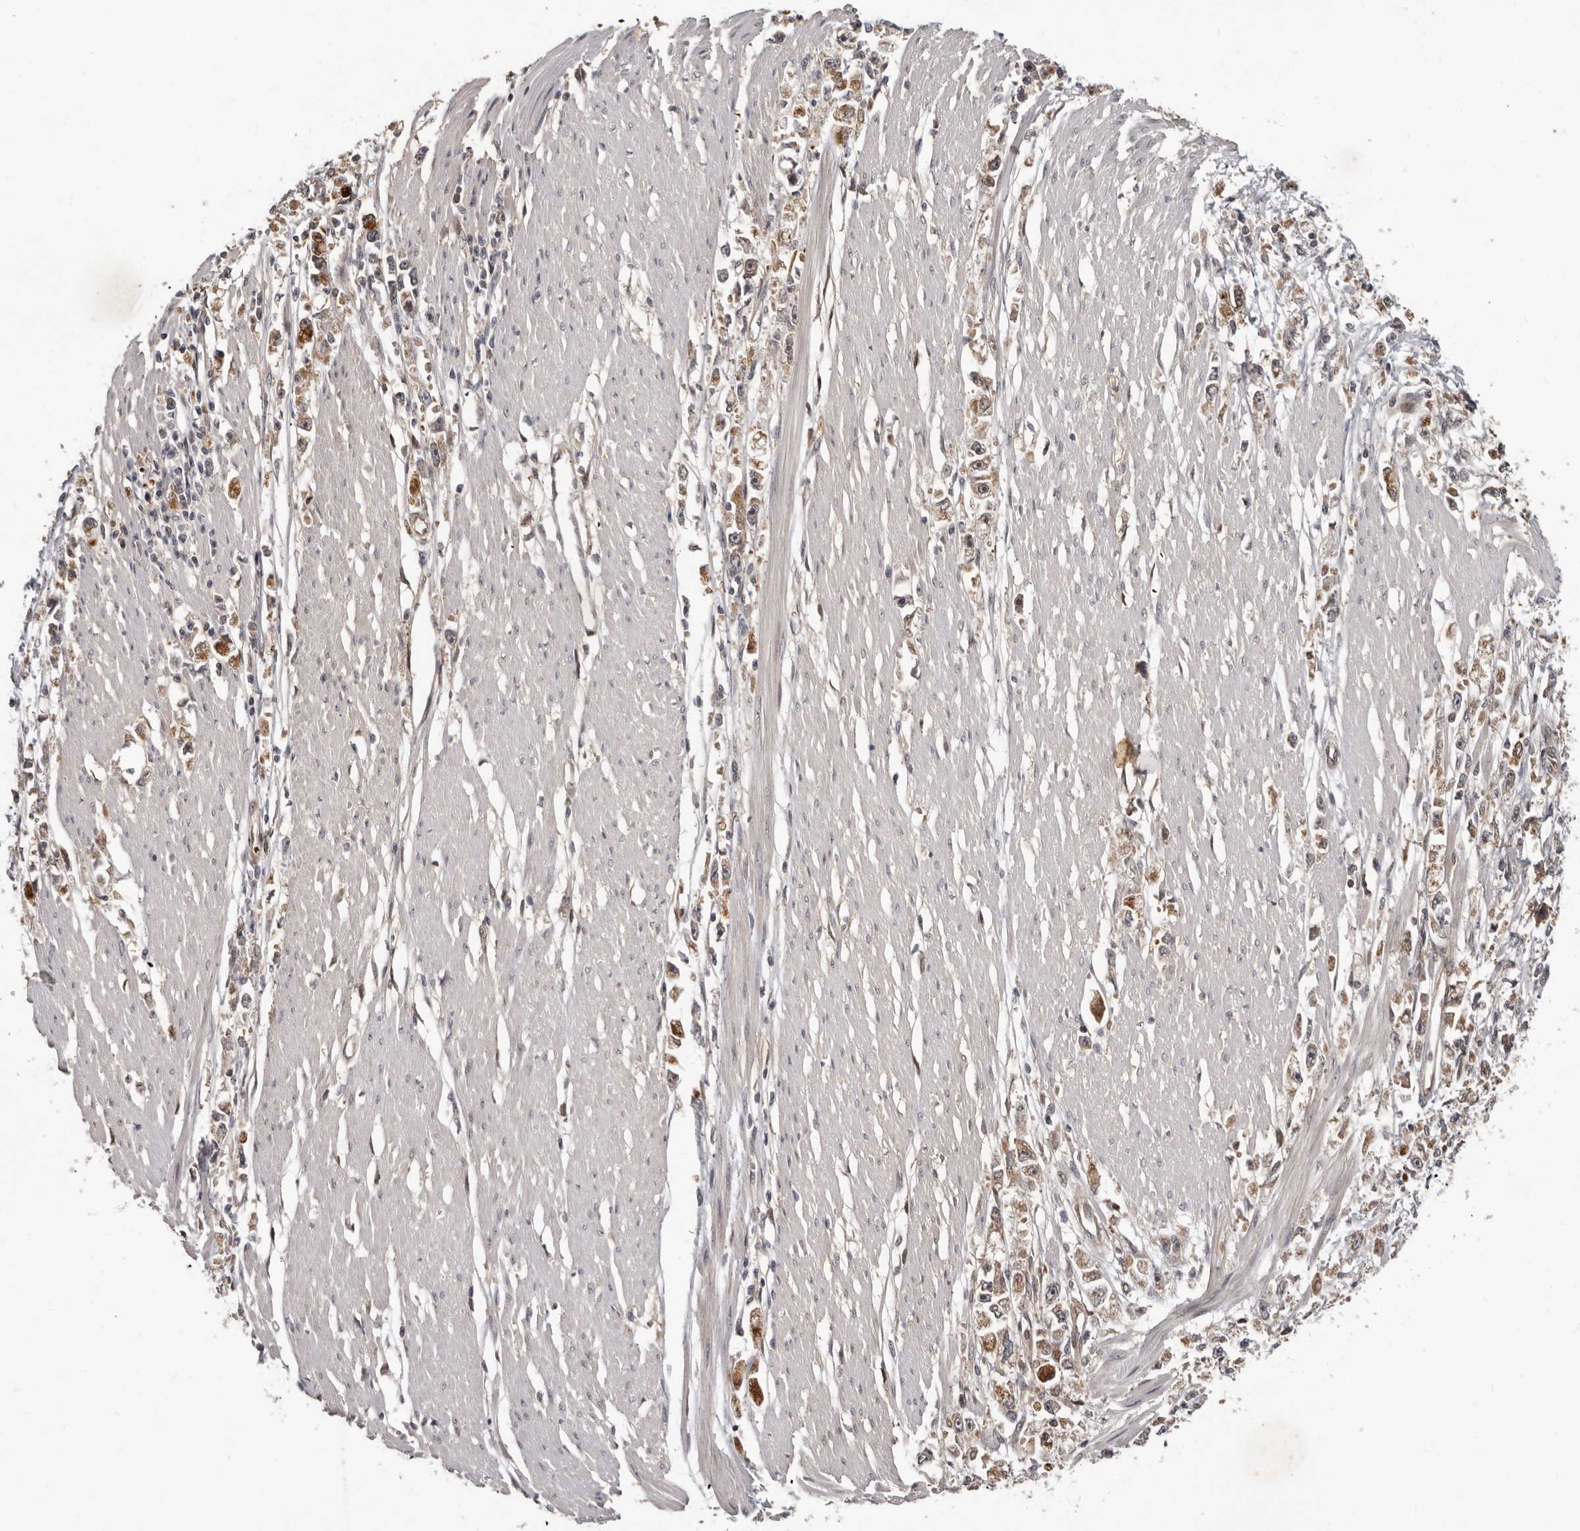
{"staining": {"intensity": "moderate", "quantity": ">75%", "location": "cytoplasmic/membranous"}, "tissue": "stomach cancer", "cell_type": "Tumor cells", "image_type": "cancer", "snomed": [{"axis": "morphology", "description": "Adenocarcinoma, NOS"}, {"axis": "topography", "description": "Stomach"}], "caption": "A micrograph of human adenocarcinoma (stomach) stained for a protein exhibits moderate cytoplasmic/membranous brown staining in tumor cells.", "gene": "BAD", "patient": {"sex": "female", "age": 59}}